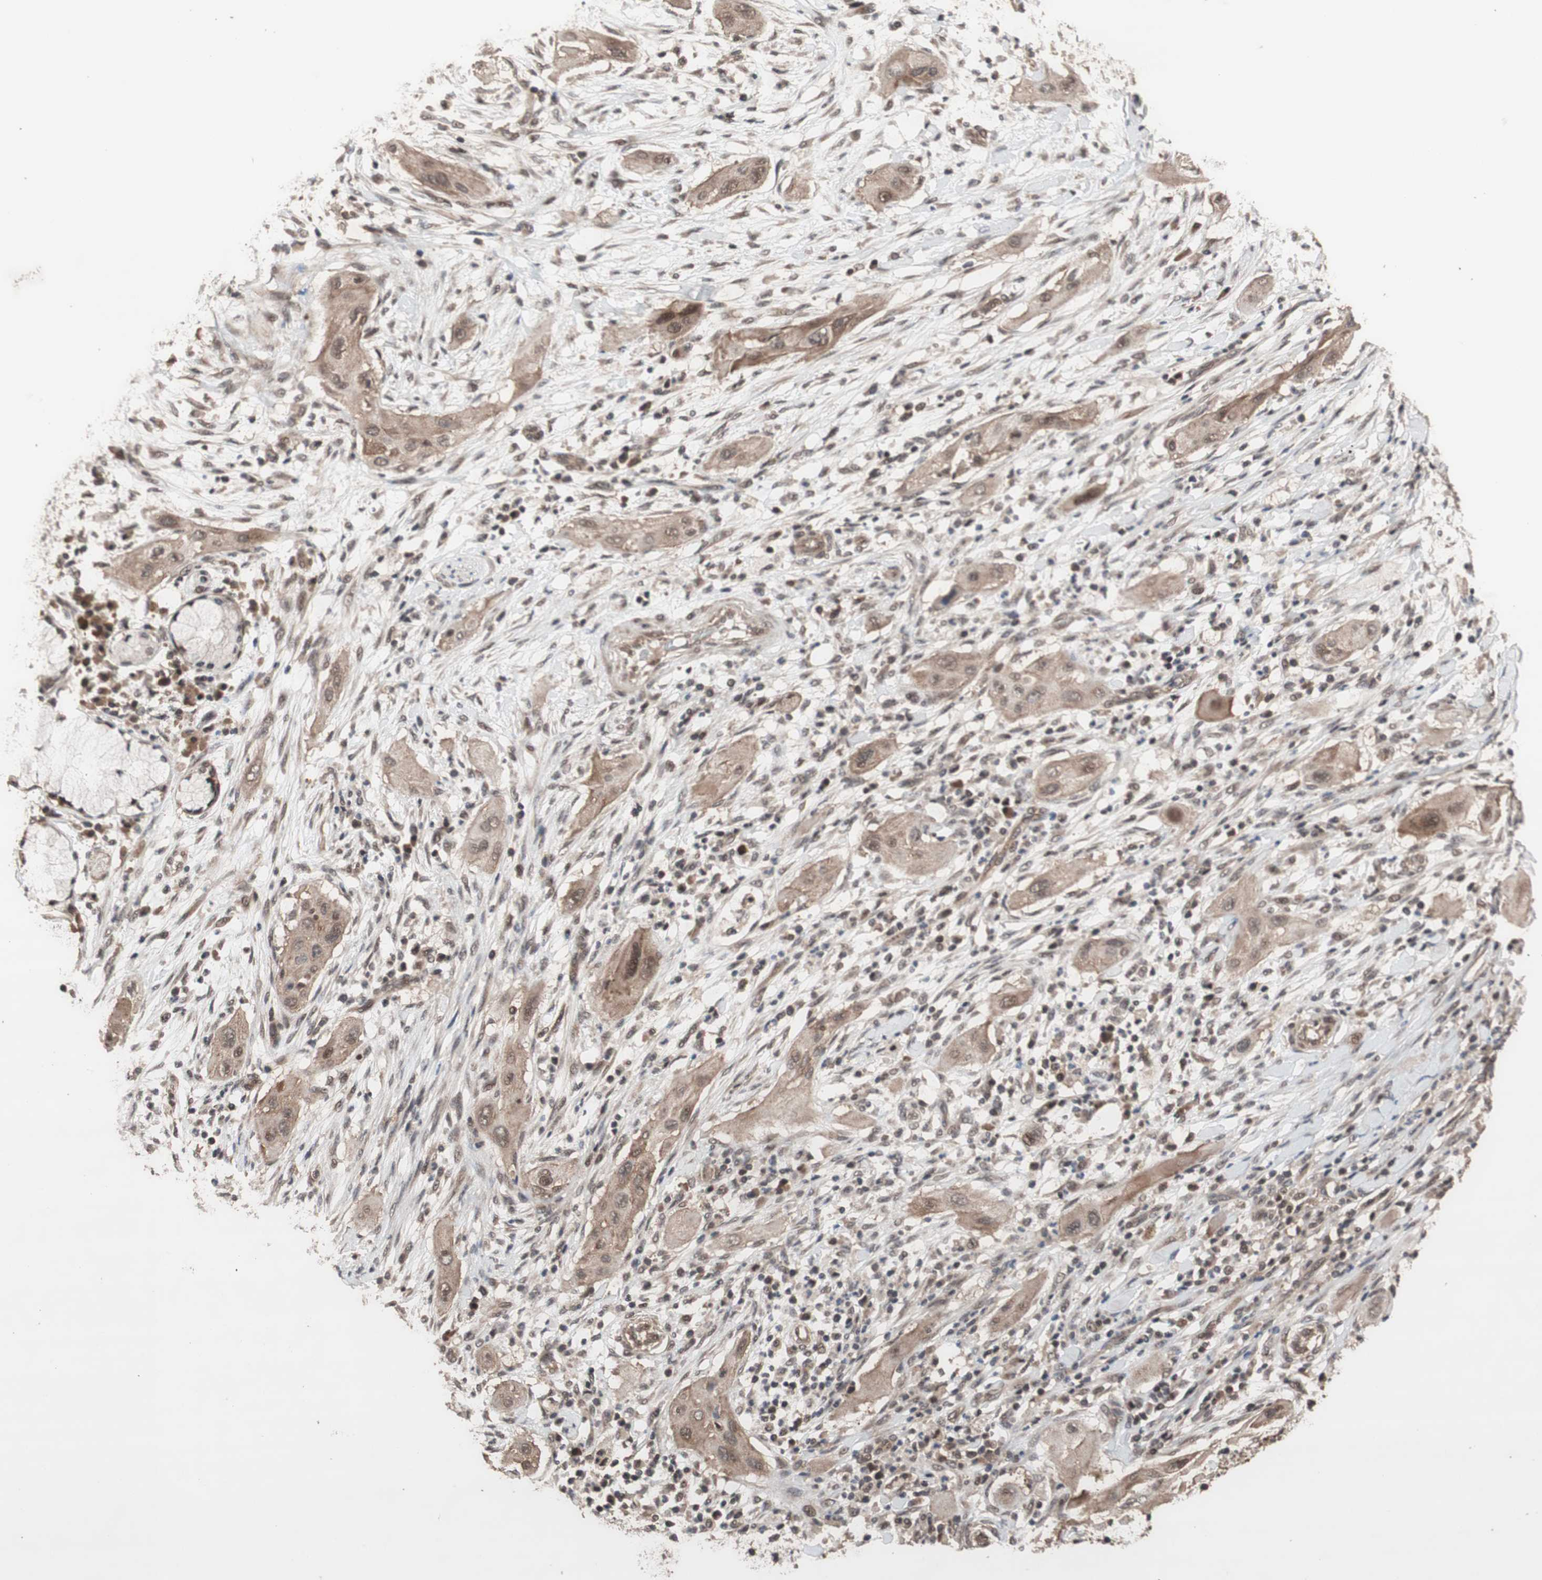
{"staining": {"intensity": "moderate", "quantity": ">75%", "location": "cytoplasmic/membranous"}, "tissue": "lung cancer", "cell_type": "Tumor cells", "image_type": "cancer", "snomed": [{"axis": "morphology", "description": "Squamous cell carcinoma, NOS"}, {"axis": "topography", "description": "Lung"}], "caption": "Lung cancer (squamous cell carcinoma) tissue shows moderate cytoplasmic/membranous staining in approximately >75% of tumor cells, visualized by immunohistochemistry.", "gene": "KANSL1", "patient": {"sex": "female", "age": 47}}